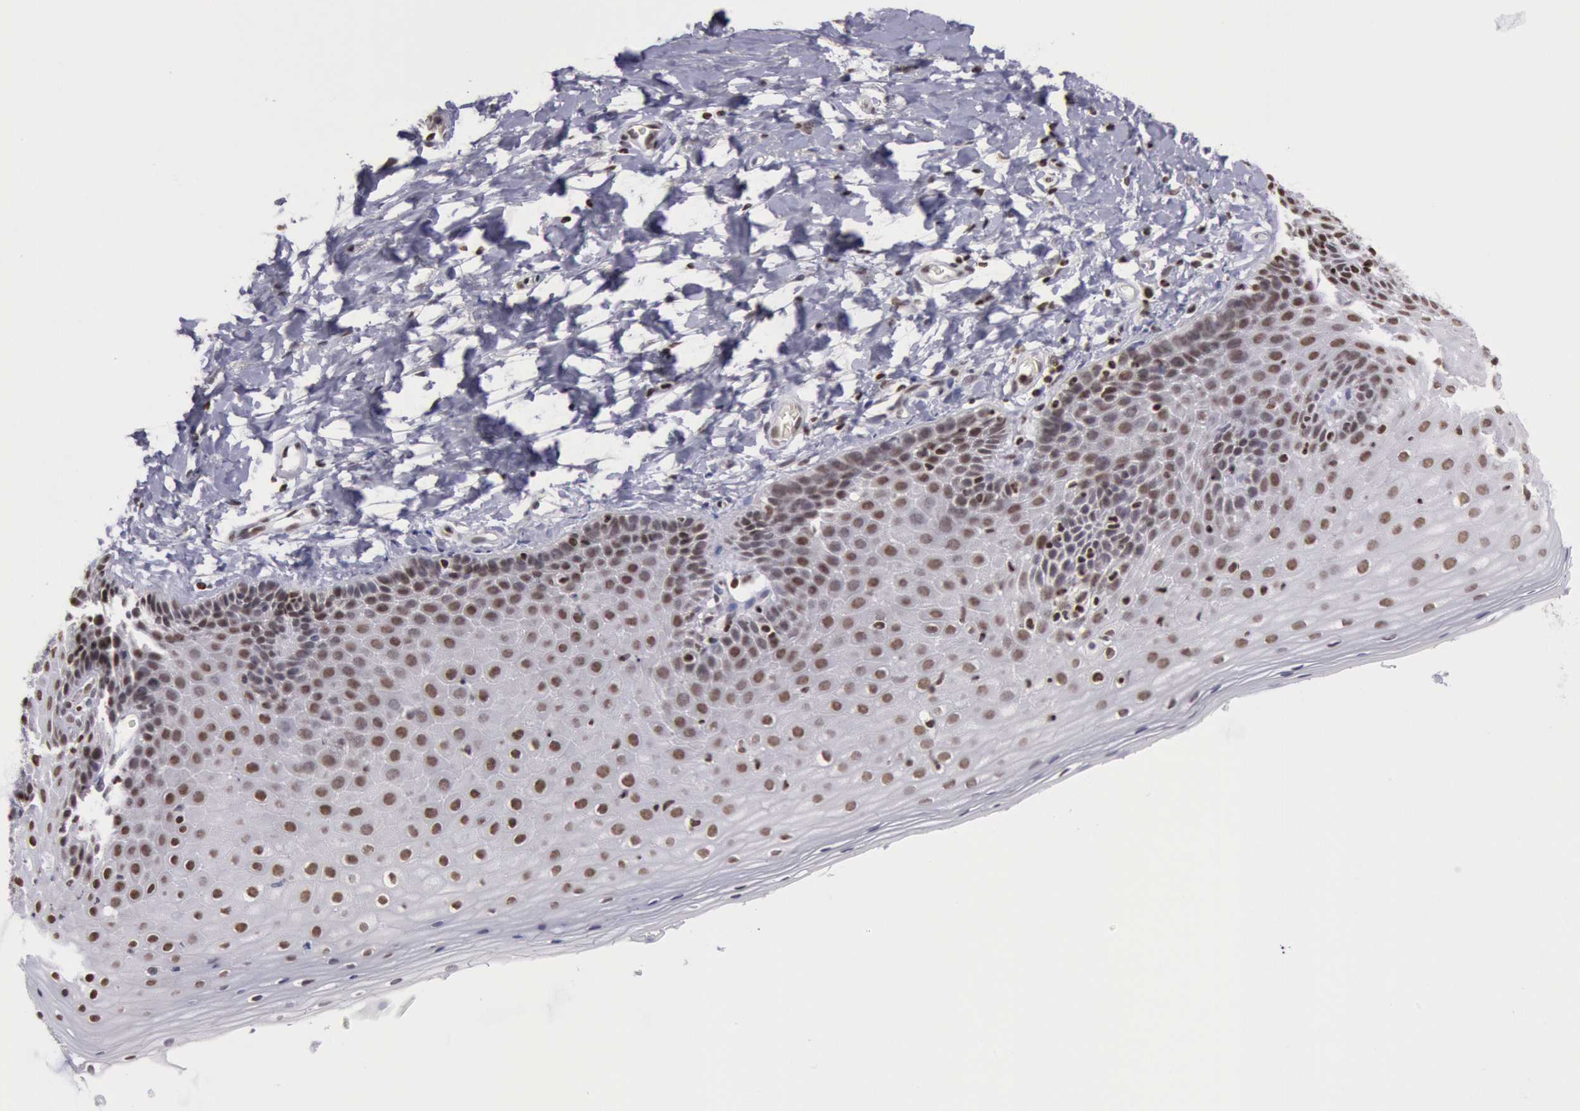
{"staining": {"intensity": "strong", "quantity": ">75%", "location": "nuclear"}, "tissue": "cervix", "cell_type": "Glandular cells", "image_type": "normal", "snomed": [{"axis": "morphology", "description": "Normal tissue, NOS"}, {"axis": "topography", "description": "Cervix"}], "caption": "Normal cervix was stained to show a protein in brown. There is high levels of strong nuclear staining in about >75% of glandular cells.", "gene": "NKAP", "patient": {"sex": "female", "age": 53}}